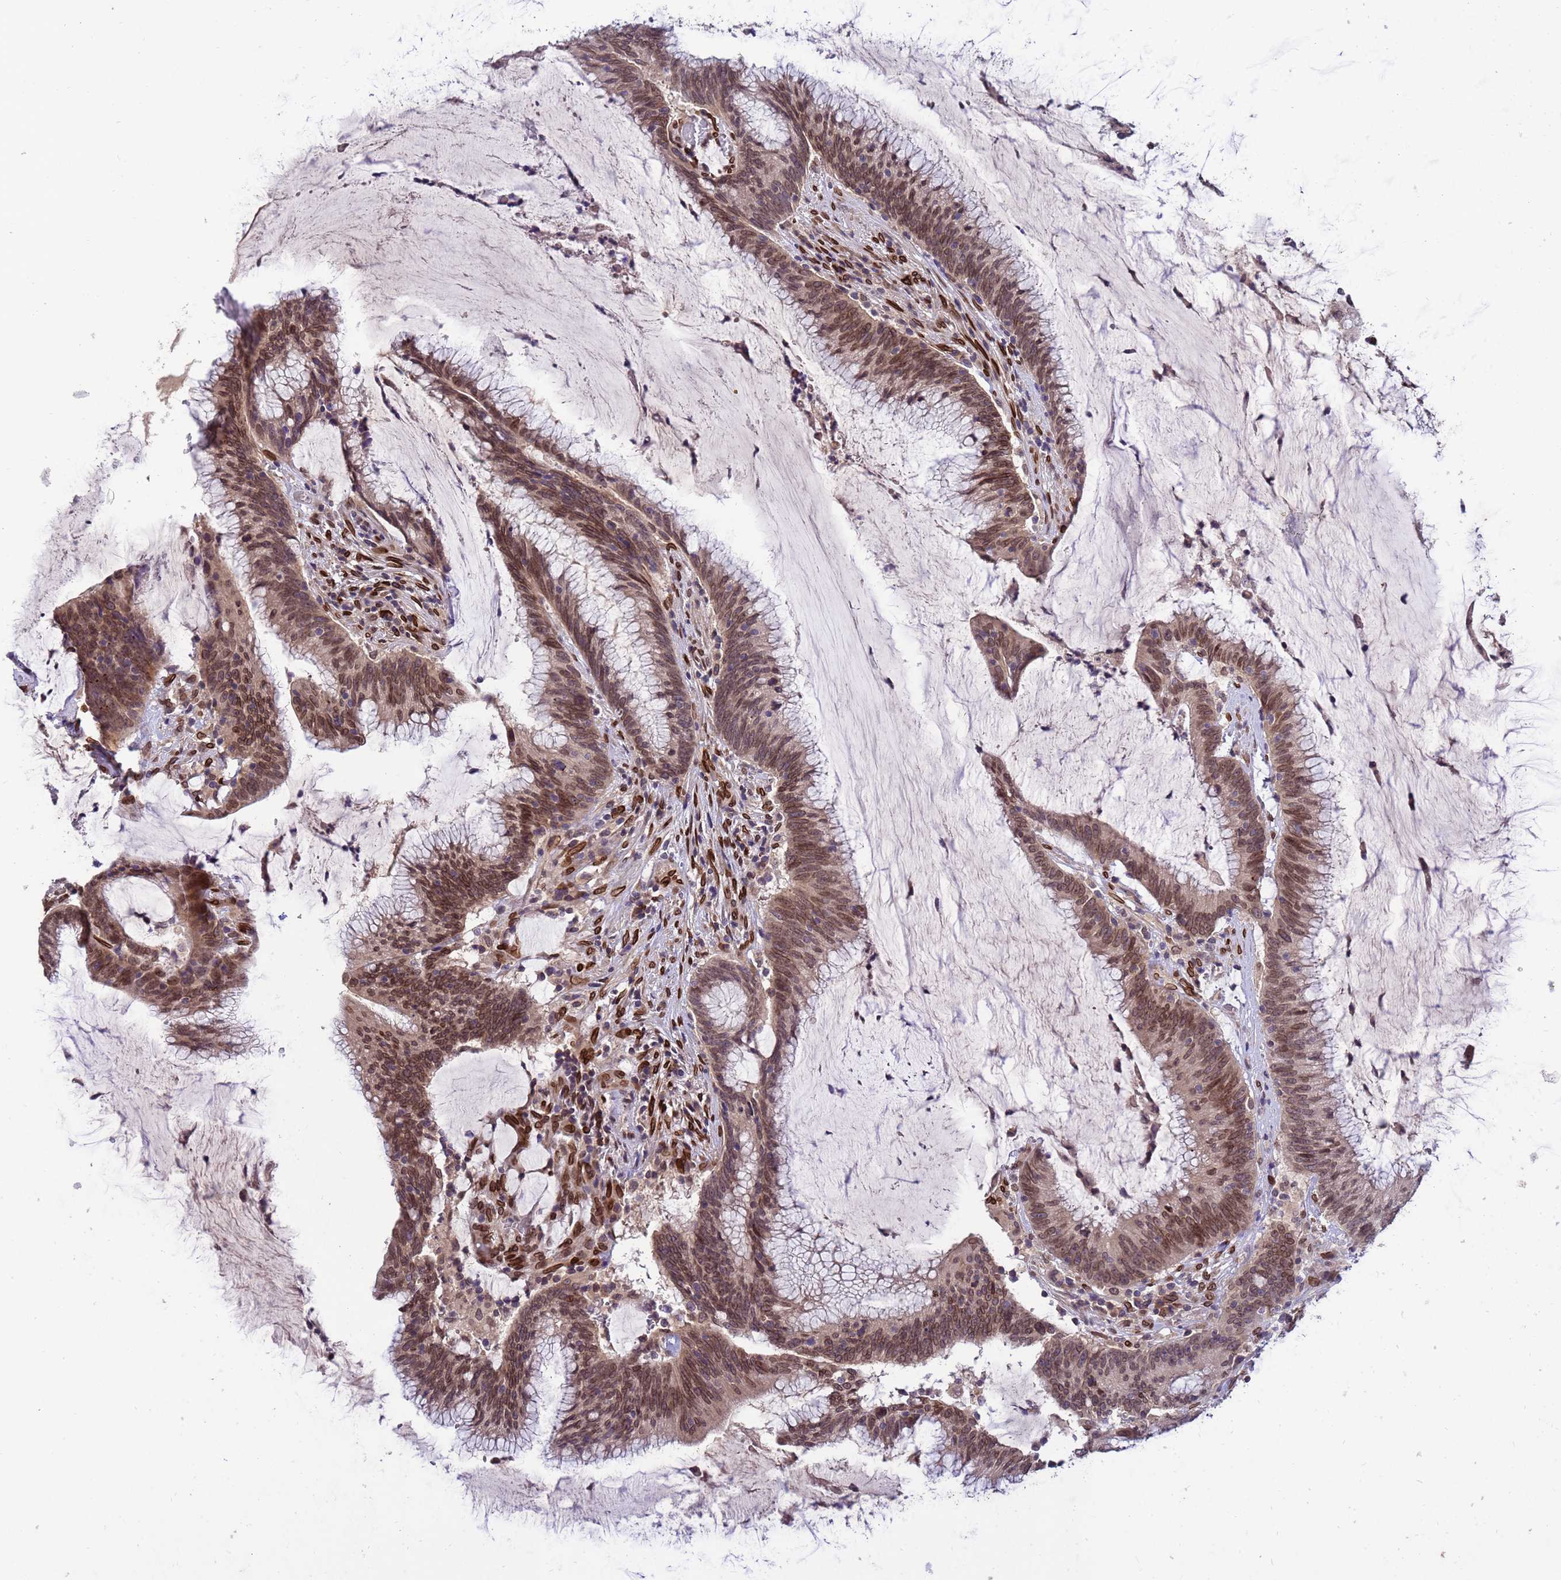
{"staining": {"intensity": "moderate", "quantity": ">75%", "location": "cytoplasmic/membranous,nuclear"}, "tissue": "colorectal cancer", "cell_type": "Tumor cells", "image_type": "cancer", "snomed": [{"axis": "morphology", "description": "Adenocarcinoma, NOS"}, {"axis": "topography", "description": "Rectum"}], "caption": "A histopathology image of human adenocarcinoma (colorectal) stained for a protein shows moderate cytoplasmic/membranous and nuclear brown staining in tumor cells.", "gene": "GPR135", "patient": {"sex": "female", "age": 77}}